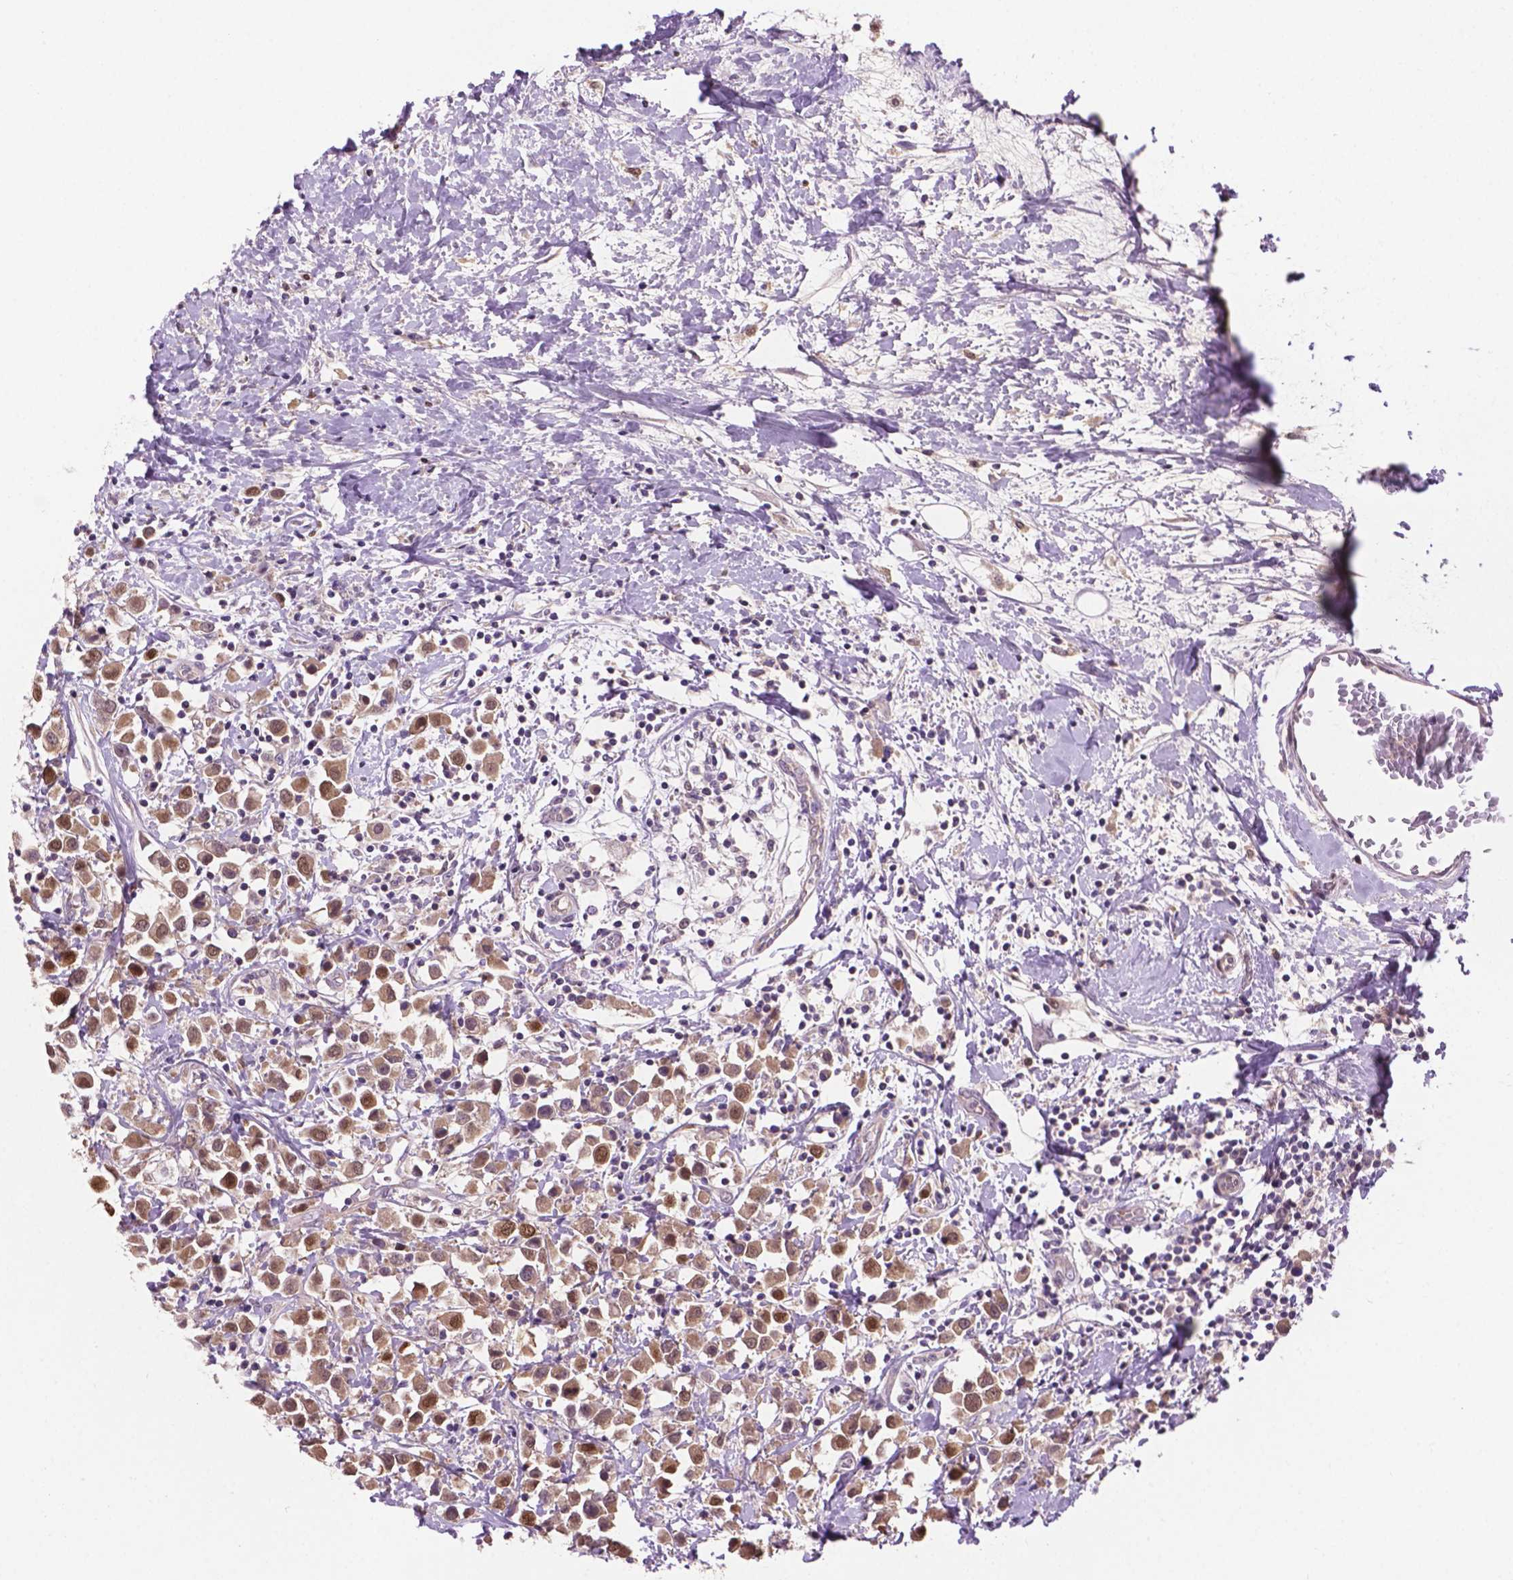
{"staining": {"intensity": "moderate", "quantity": ">75%", "location": "cytoplasmic/membranous,nuclear"}, "tissue": "breast cancer", "cell_type": "Tumor cells", "image_type": "cancer", "snomed": [{"axis": "morphology", "description": "Duct carcinoma"}, {"axis": "topography", "description": "Breast"}], "caption": "A brown stain highlights moderate cytoplasmic/membranous and nuclear expression of a protein in breast cancer (invasive ductal carcinoma) tumor cells.", "gene": "IRF6", "patient": {"sex": "female", "age": 61}}